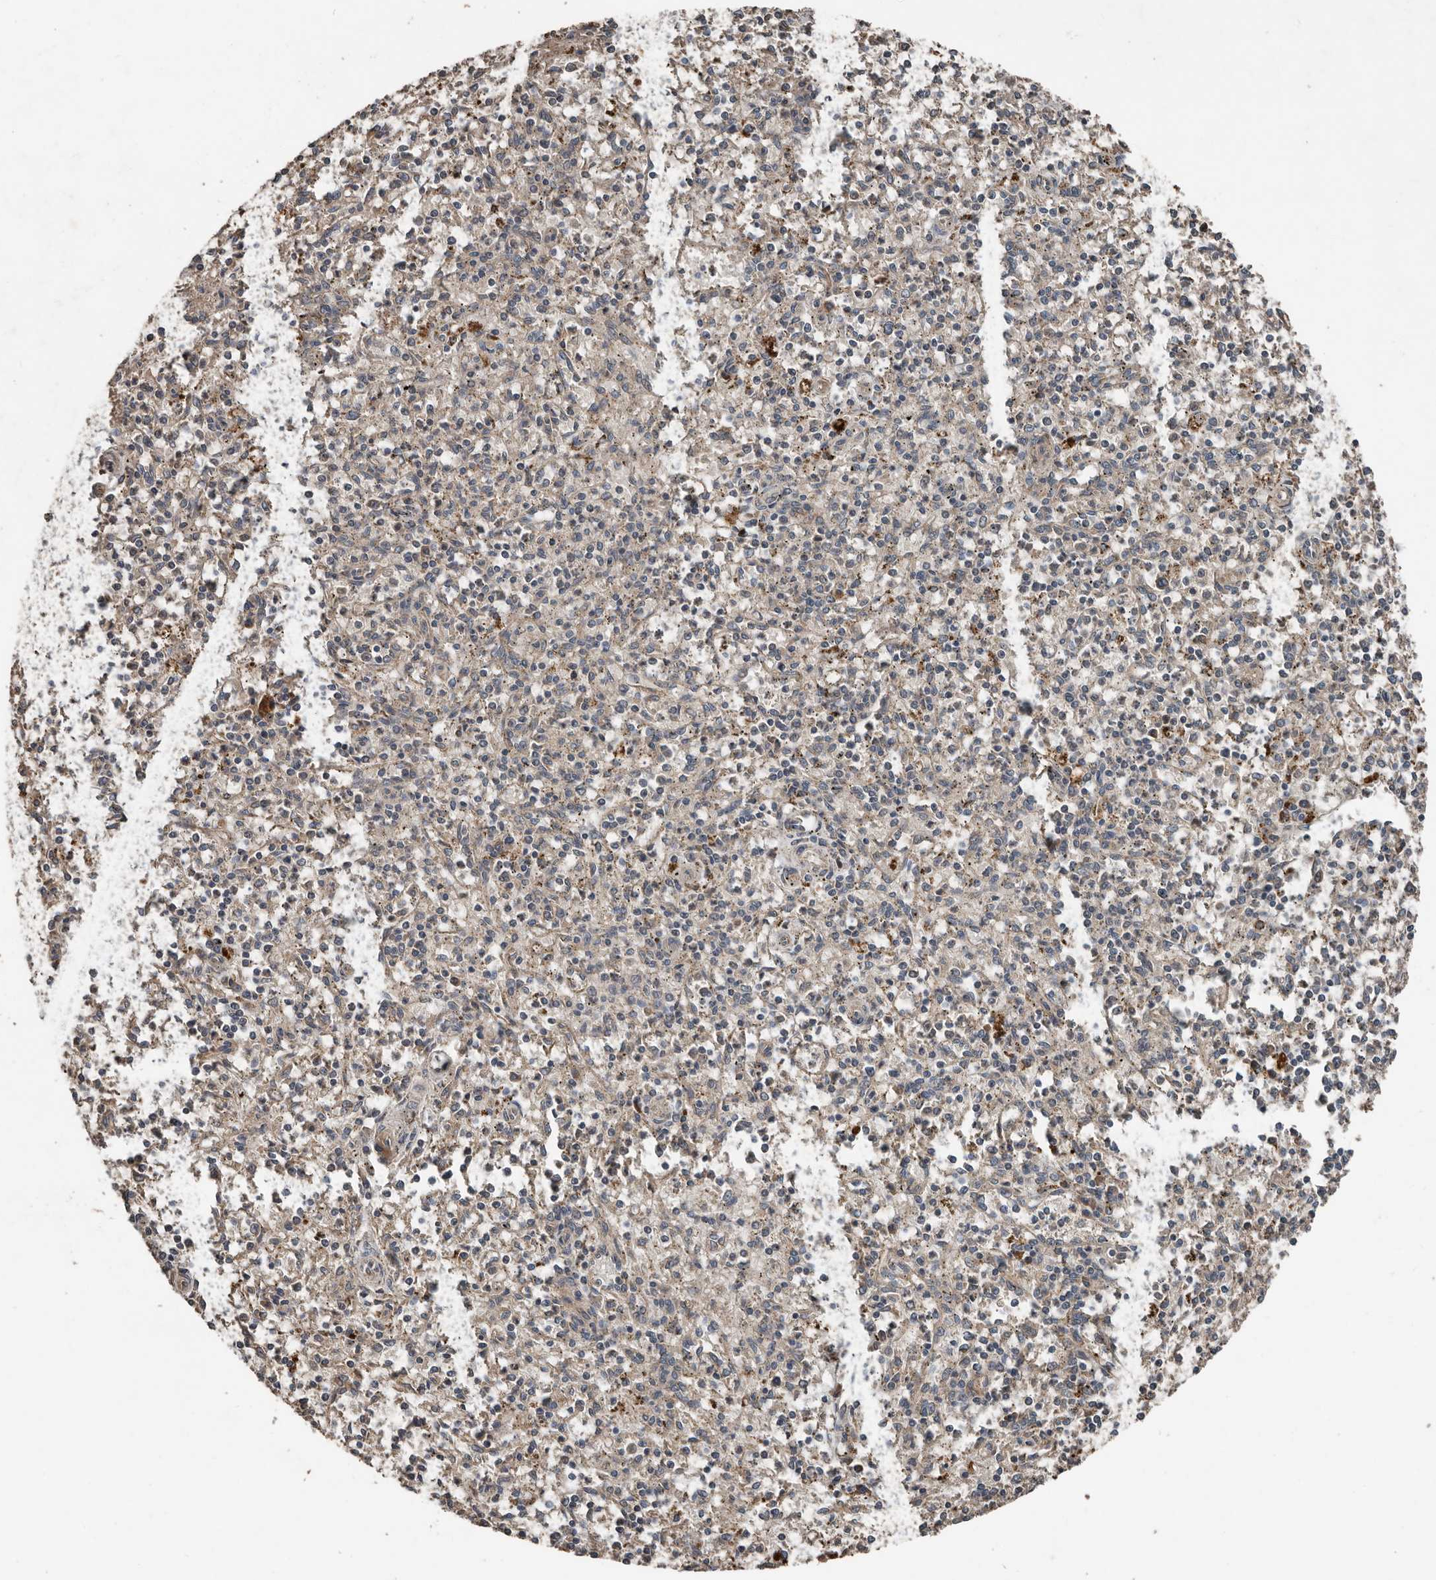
{"staining": {"intensity": "weak", "quantity": "<25%", "location": "cytoplasmic/membranous"}, "tissue": "spleen", "cell_type": "Cells in red pulp", "image_type": "normal", "snomed": [{"axis": "morphology", "description": "Normal tissue, NOS"}, {"axis": "topography", "description": "Spleen"}], "caption": "Benign spleen was stained to show a protein in brown. There is no significant positivity in cells in red pulp. (Stains: DAB immunohistochemistry with hematoxylin counter stain, Microscopy: brightfield microscopy at high magnification).", "gene": "RNF207", "patient": {"sex": "male", "age": 72}}